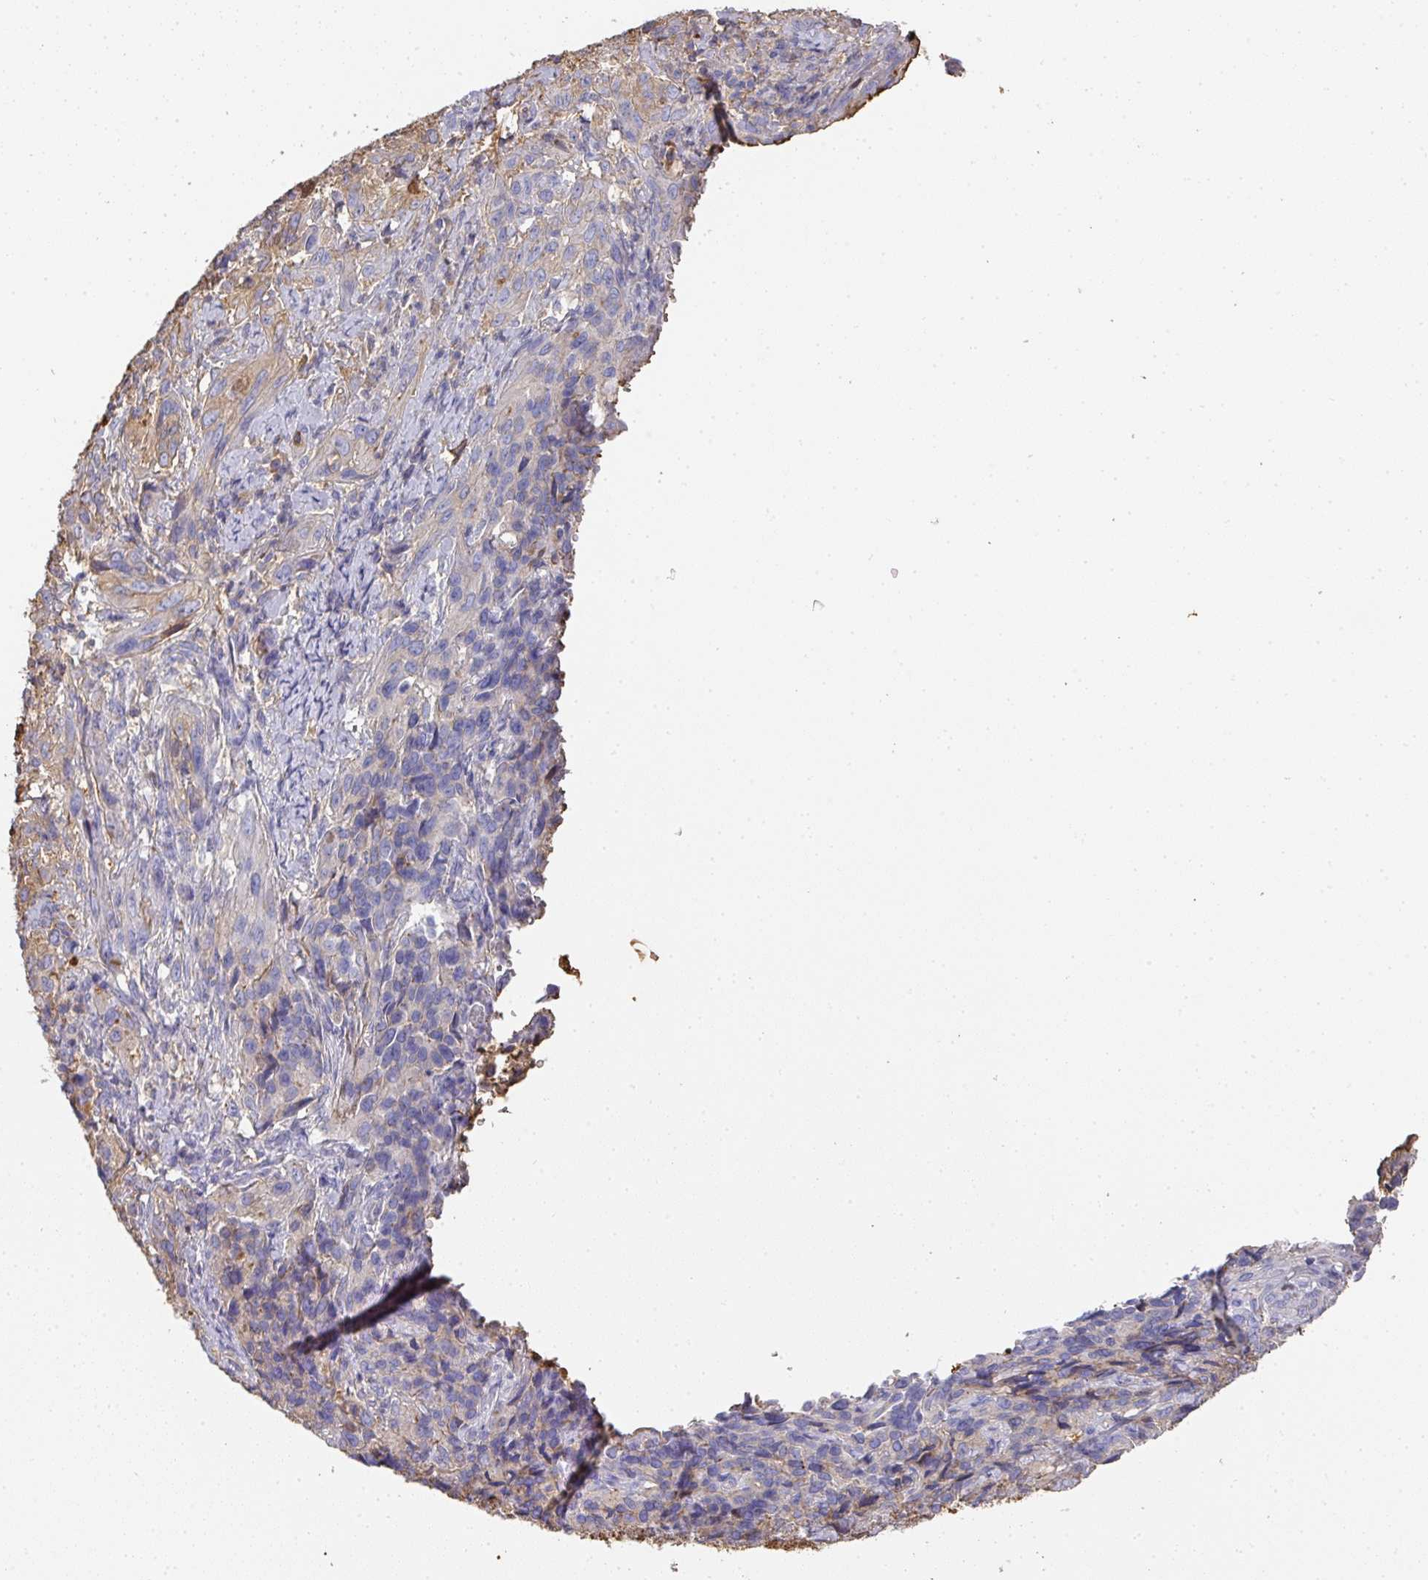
{"staining": {"intensity": "negative", "quantity": "none", "location": "none"}, "tissue": "cervical cancer", "cell_type": "Tumor cells", "image_type": "cancer", "snomed": [{"axis": "morphology", "description": "Squamous cell carcinoma, NOS"}, {"axis": "topography", "description": "Cervix"}], "caption": "A histopathology image of cervical squamous cell carcinoma stained for a protein demonstrates no brown staining in tumor cells.", "gene": "ALB", "patient": {"sex": "female", "age": 51}}